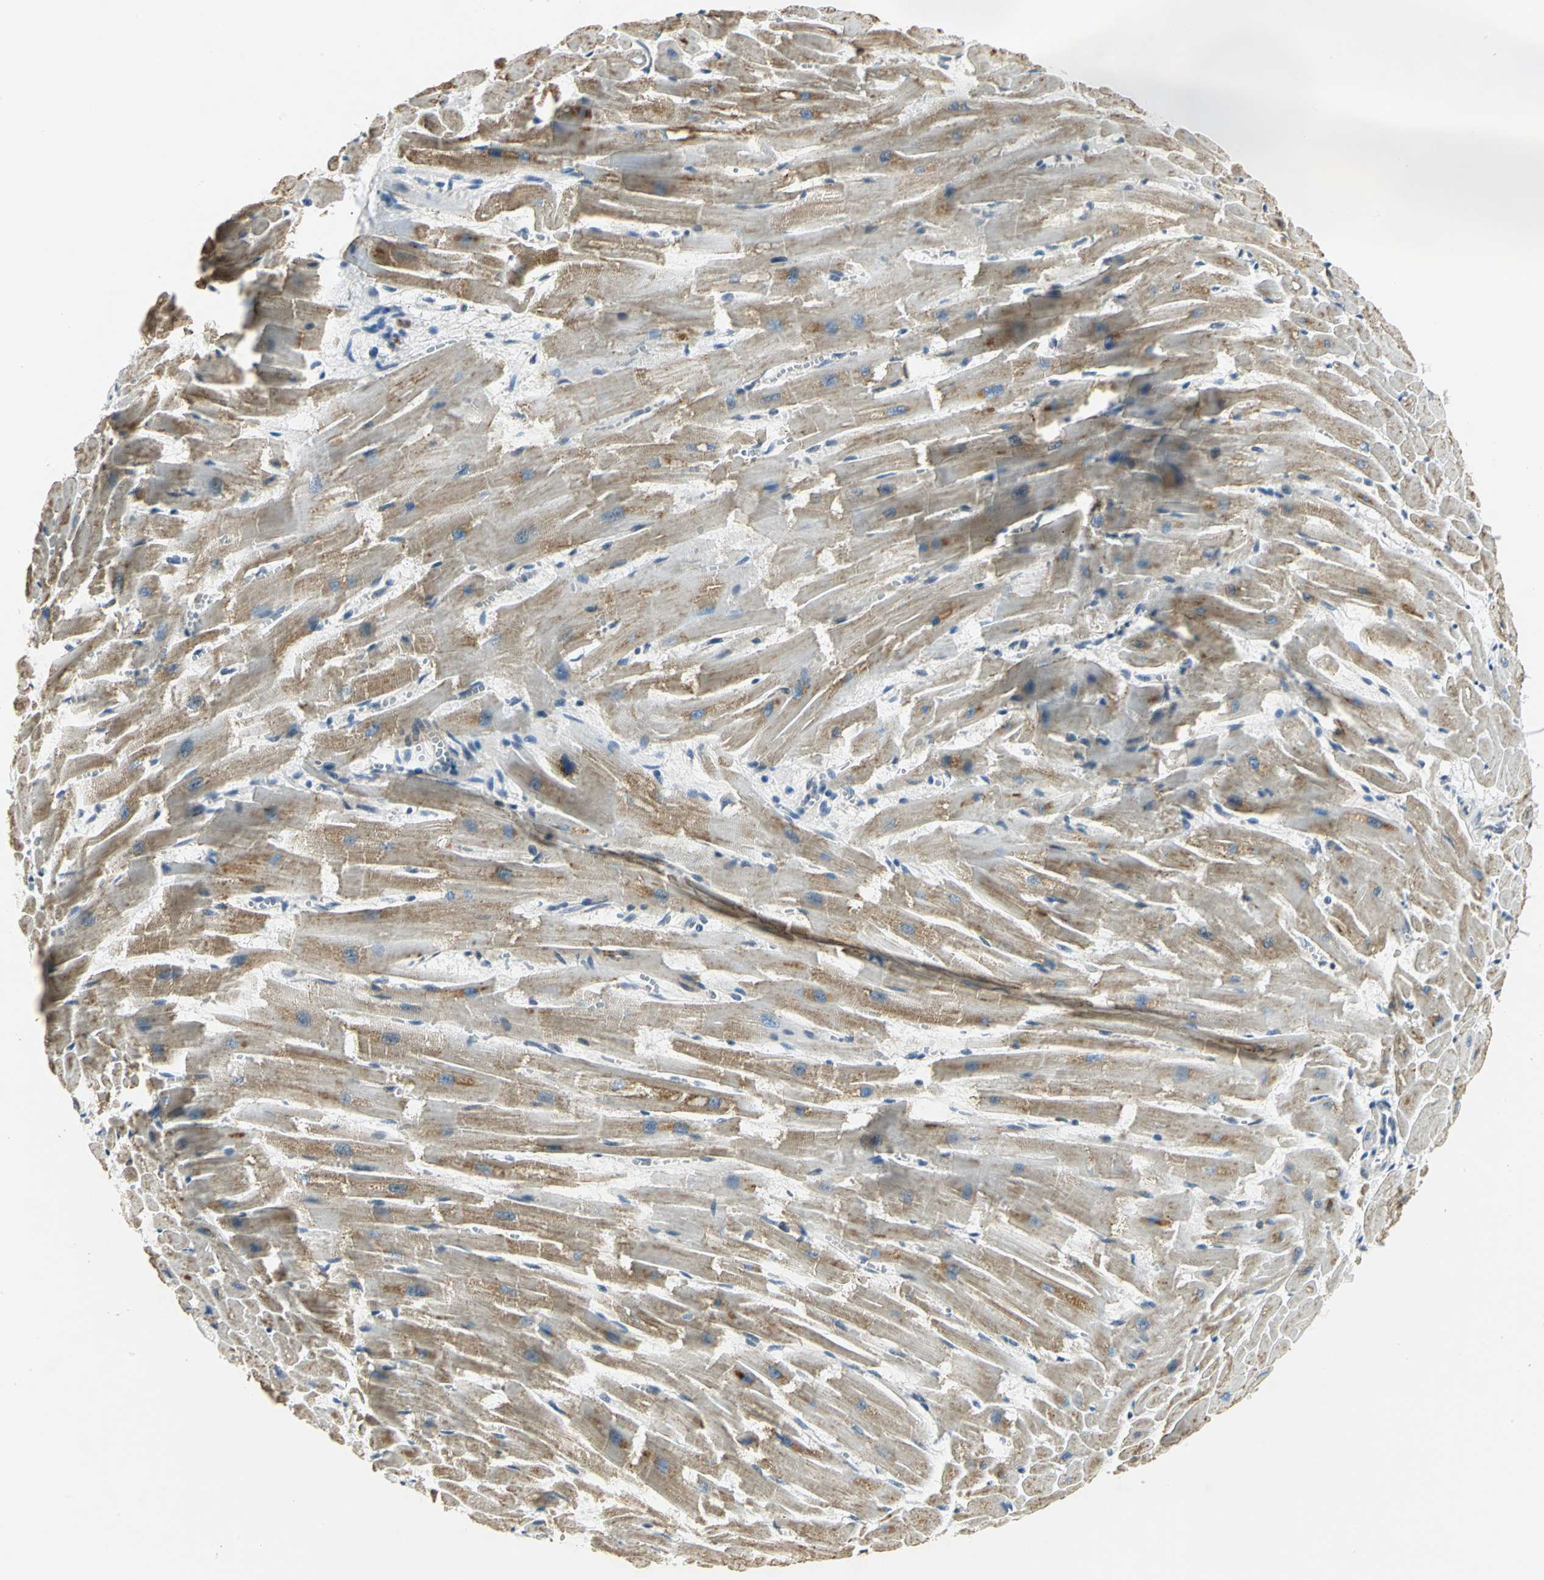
{"staining": {"intensity": "moderate", "quantity": ">75%", "location": "cytoplasmic/membranous"}, "tissue": "heart muscle", "cell_type": "Cardiomyocytes", "image_type": "normal", "snomed": [{"axis": "morphology", "description": "Normal tissue, NOS"}, {"axis": "topography", "description": "Heart"}], "caption": "Heart muscle stained with DAB (3,3'-diaminobenzidine) IHC demonstrates medium levels of moderate cytoplasmic/membranous staining in approximately >75% of cardiomyocytes.", "gene": "USP40", "patient": {"sex": "female", "age": 19}}